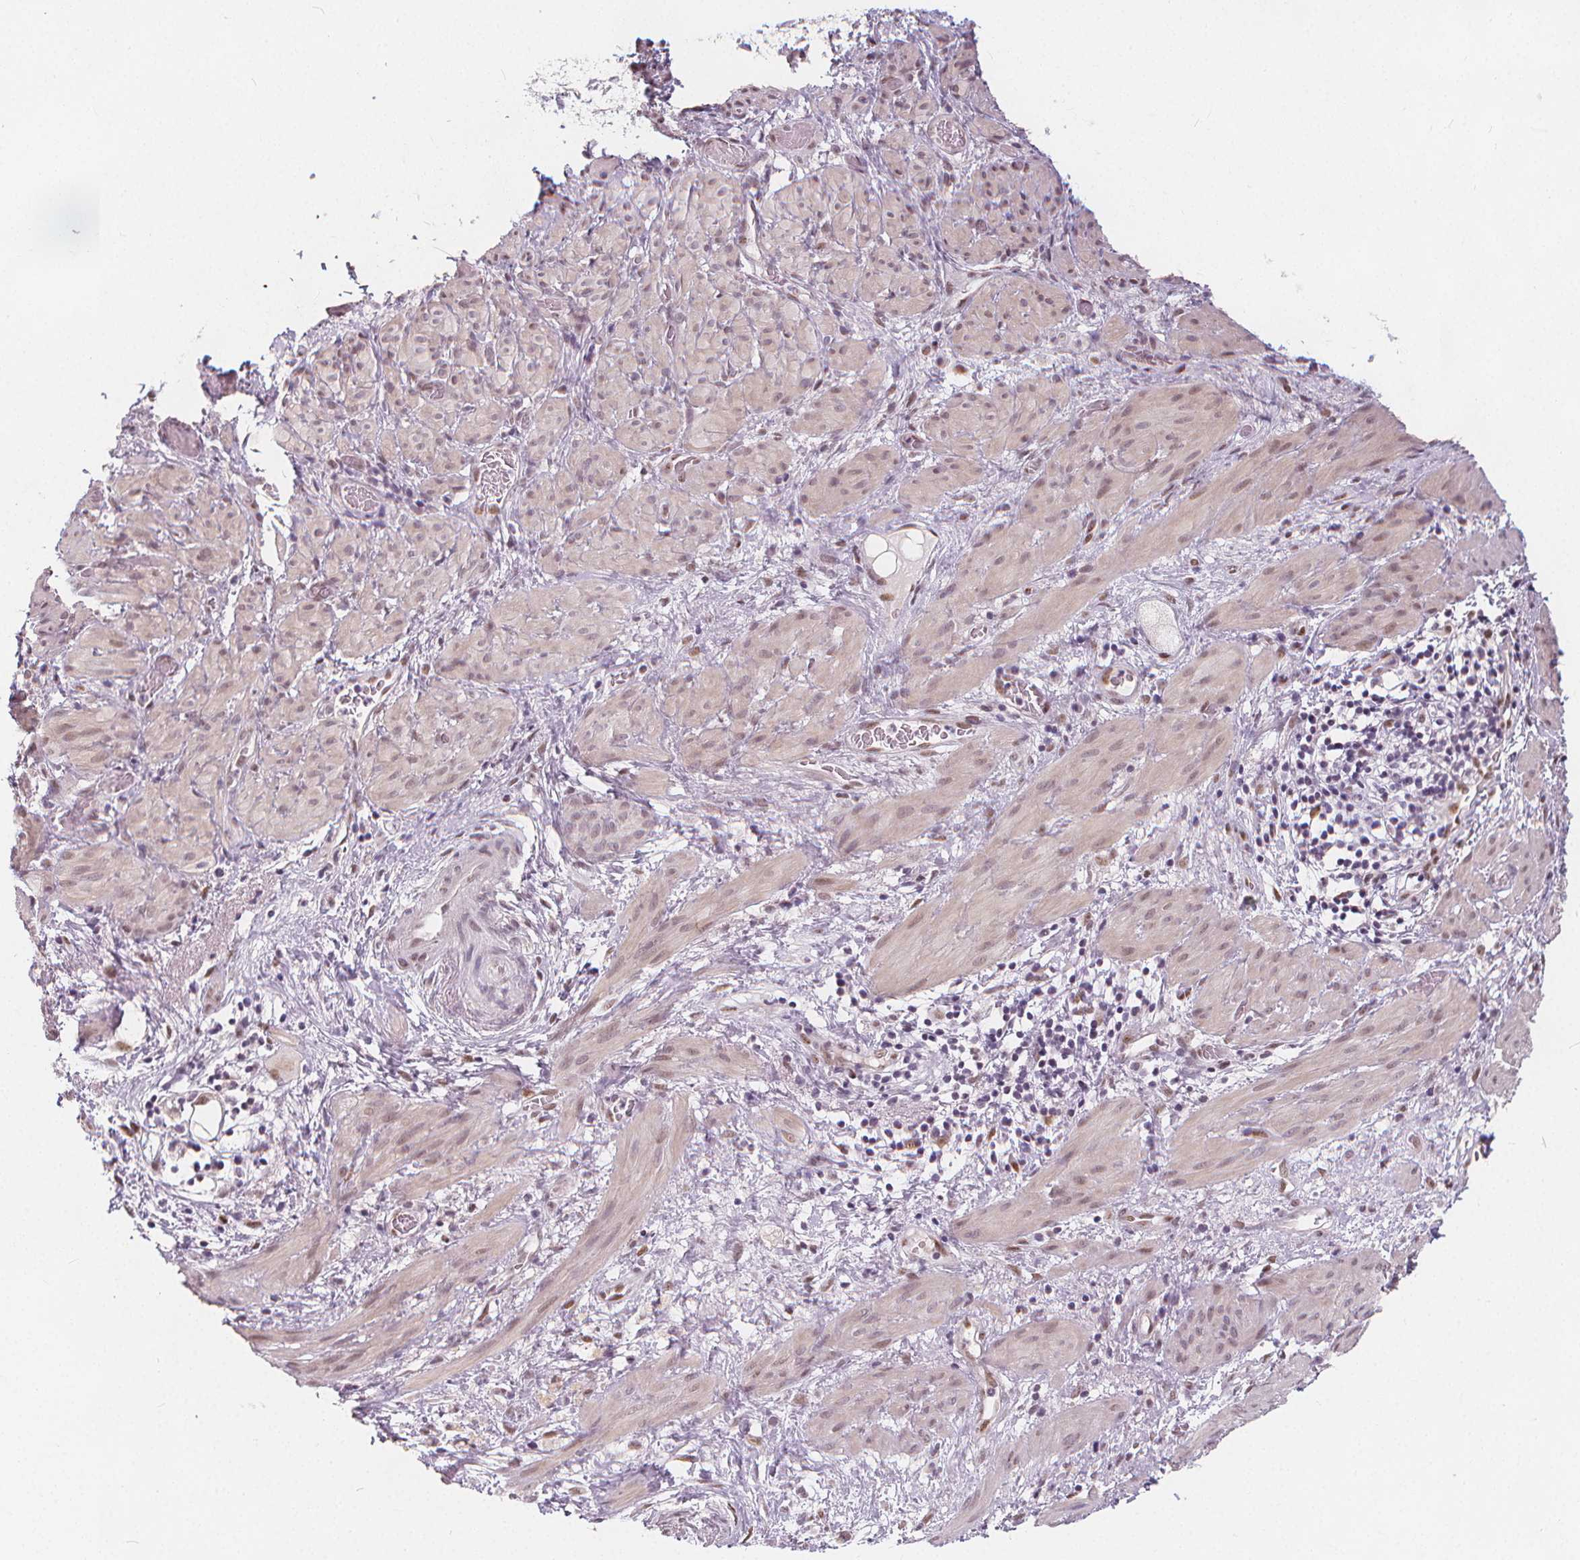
{"staining": {"intensity": "negative", "quantity": "none", "location": "none"}, "tissue": "endometrial cancer", "cell_type": "Tumor cells", "image_type": "cancer", "snomed": [{"axis": "morphology", "description": "Adenocarcinoma, NOS"}, {"axis": "topography", "description": "Endometrium"}], "caption": "Tumor cells show no significant protein expression in adenocarcinoma (endometrial).", "gene": "DRC3", "patient": {"sex": "female", "age": 86}}